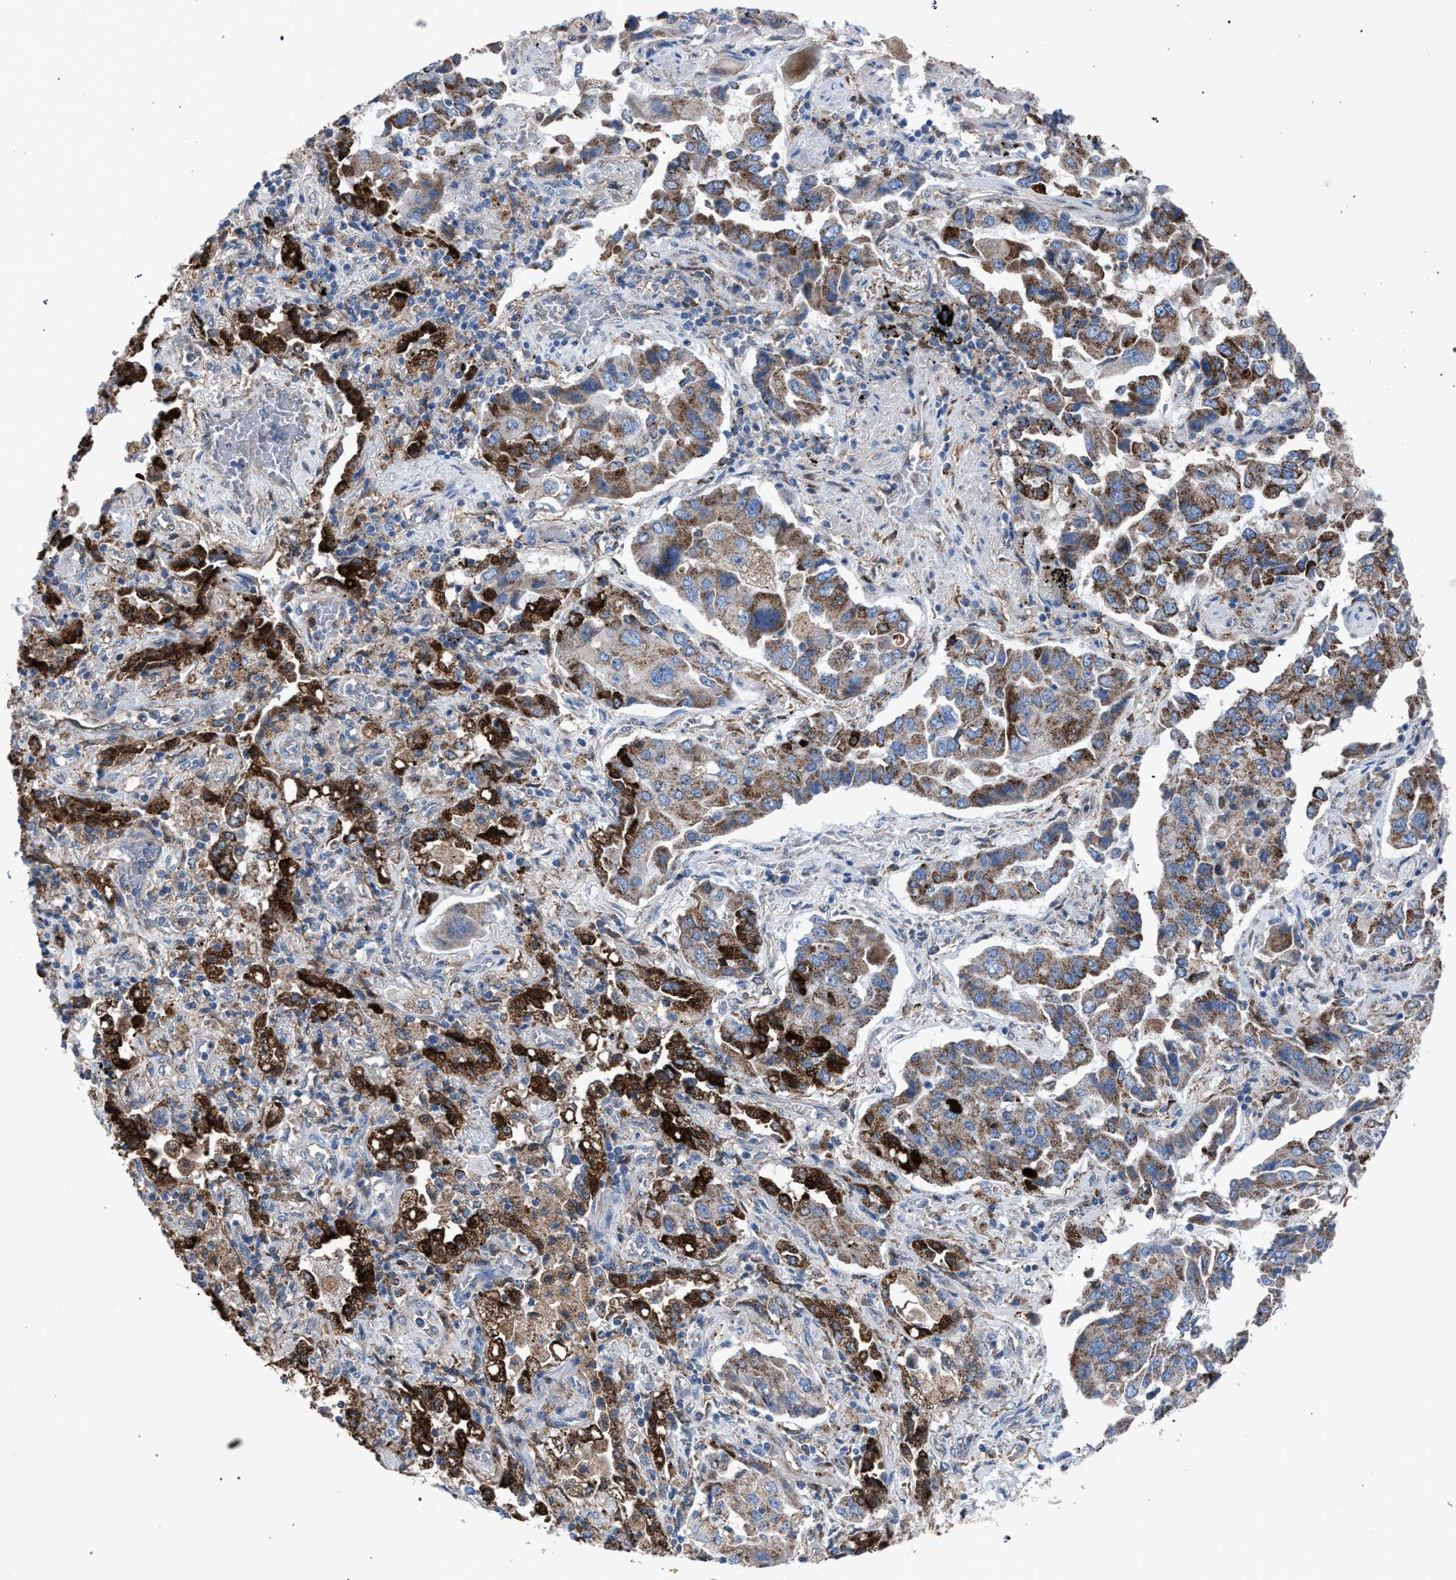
{"staining": {"intensity": "moderate", "quantity": ">75%", "location": "cytoplasmic/membranous"}, "tissue": "lung cancer", "cell_type": "Tumor cells", "image_type": "cancer", "snomed": [{"axis": "morphology", "description": "Adenocarcinoma, NOS"}, {"axis": "topography", "description": "Lung"}], "caption": "Moderate cytoplasmic/membranous positivity for a protein is seen in approximately >75% of tumor cells of lung cancer using immunohistochemistry (IHC).", "gene": "HSD17B4", "patient": {"sex": "female", "age": 65}}